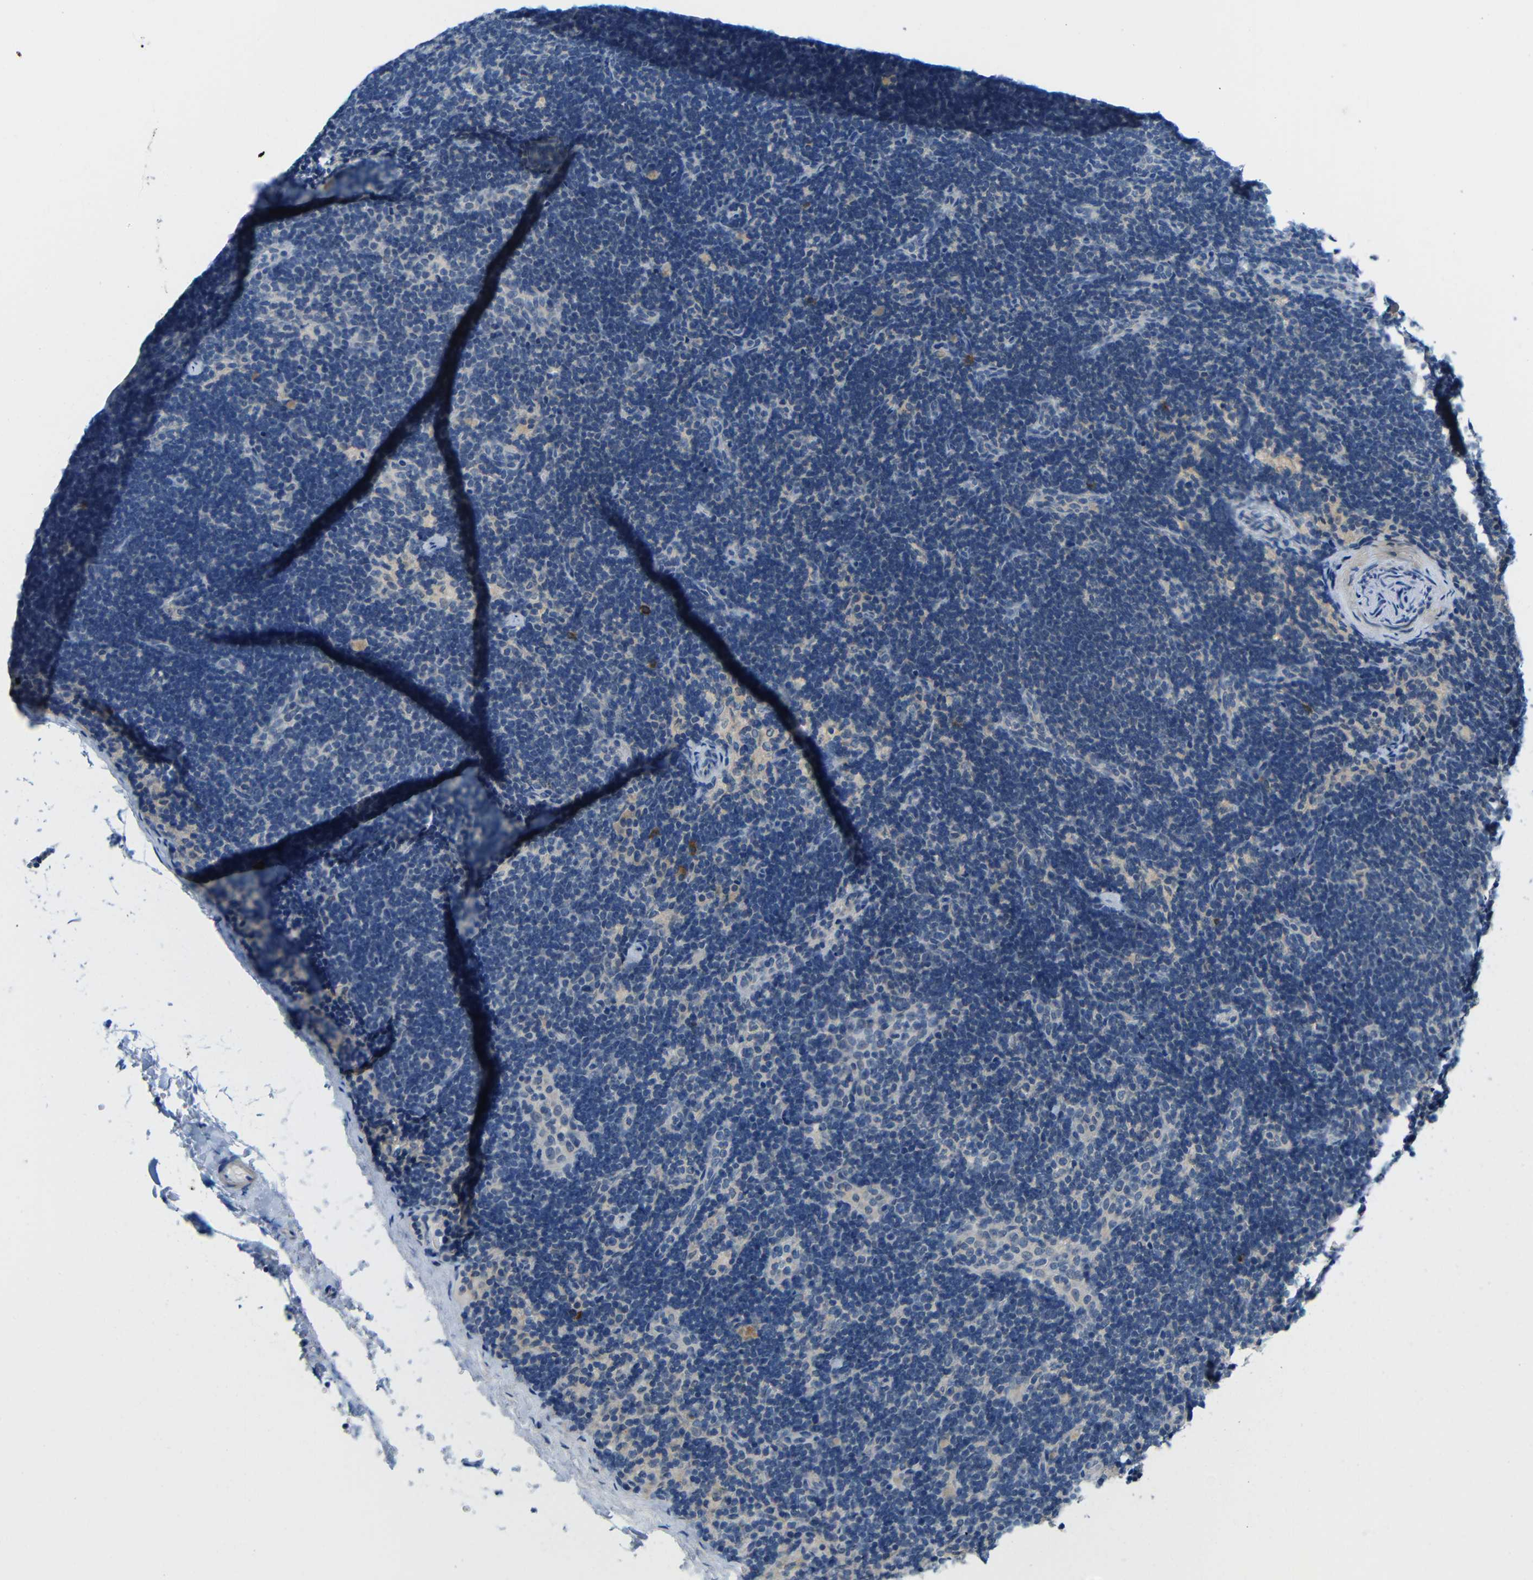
{"staining": {"intensity": "negative", "quantity": "none", "location": "none"}, "tissue": "lymph node", "cell_type": "Germinal center cells", "image_type": "normal", "snomed": [{"axis": "morphology", "description": "Normal tissue, NOS"}, {"axis": "topography", "description": "Lymph node"}], "caption": "Histopathology image shows no protein expression in germinal center cells of unremarkable lymph node. (DAB IHC with hematoxylin counter stain).", "gene": "NEGR1", "patient": {"sex": "female", "age": 14}}